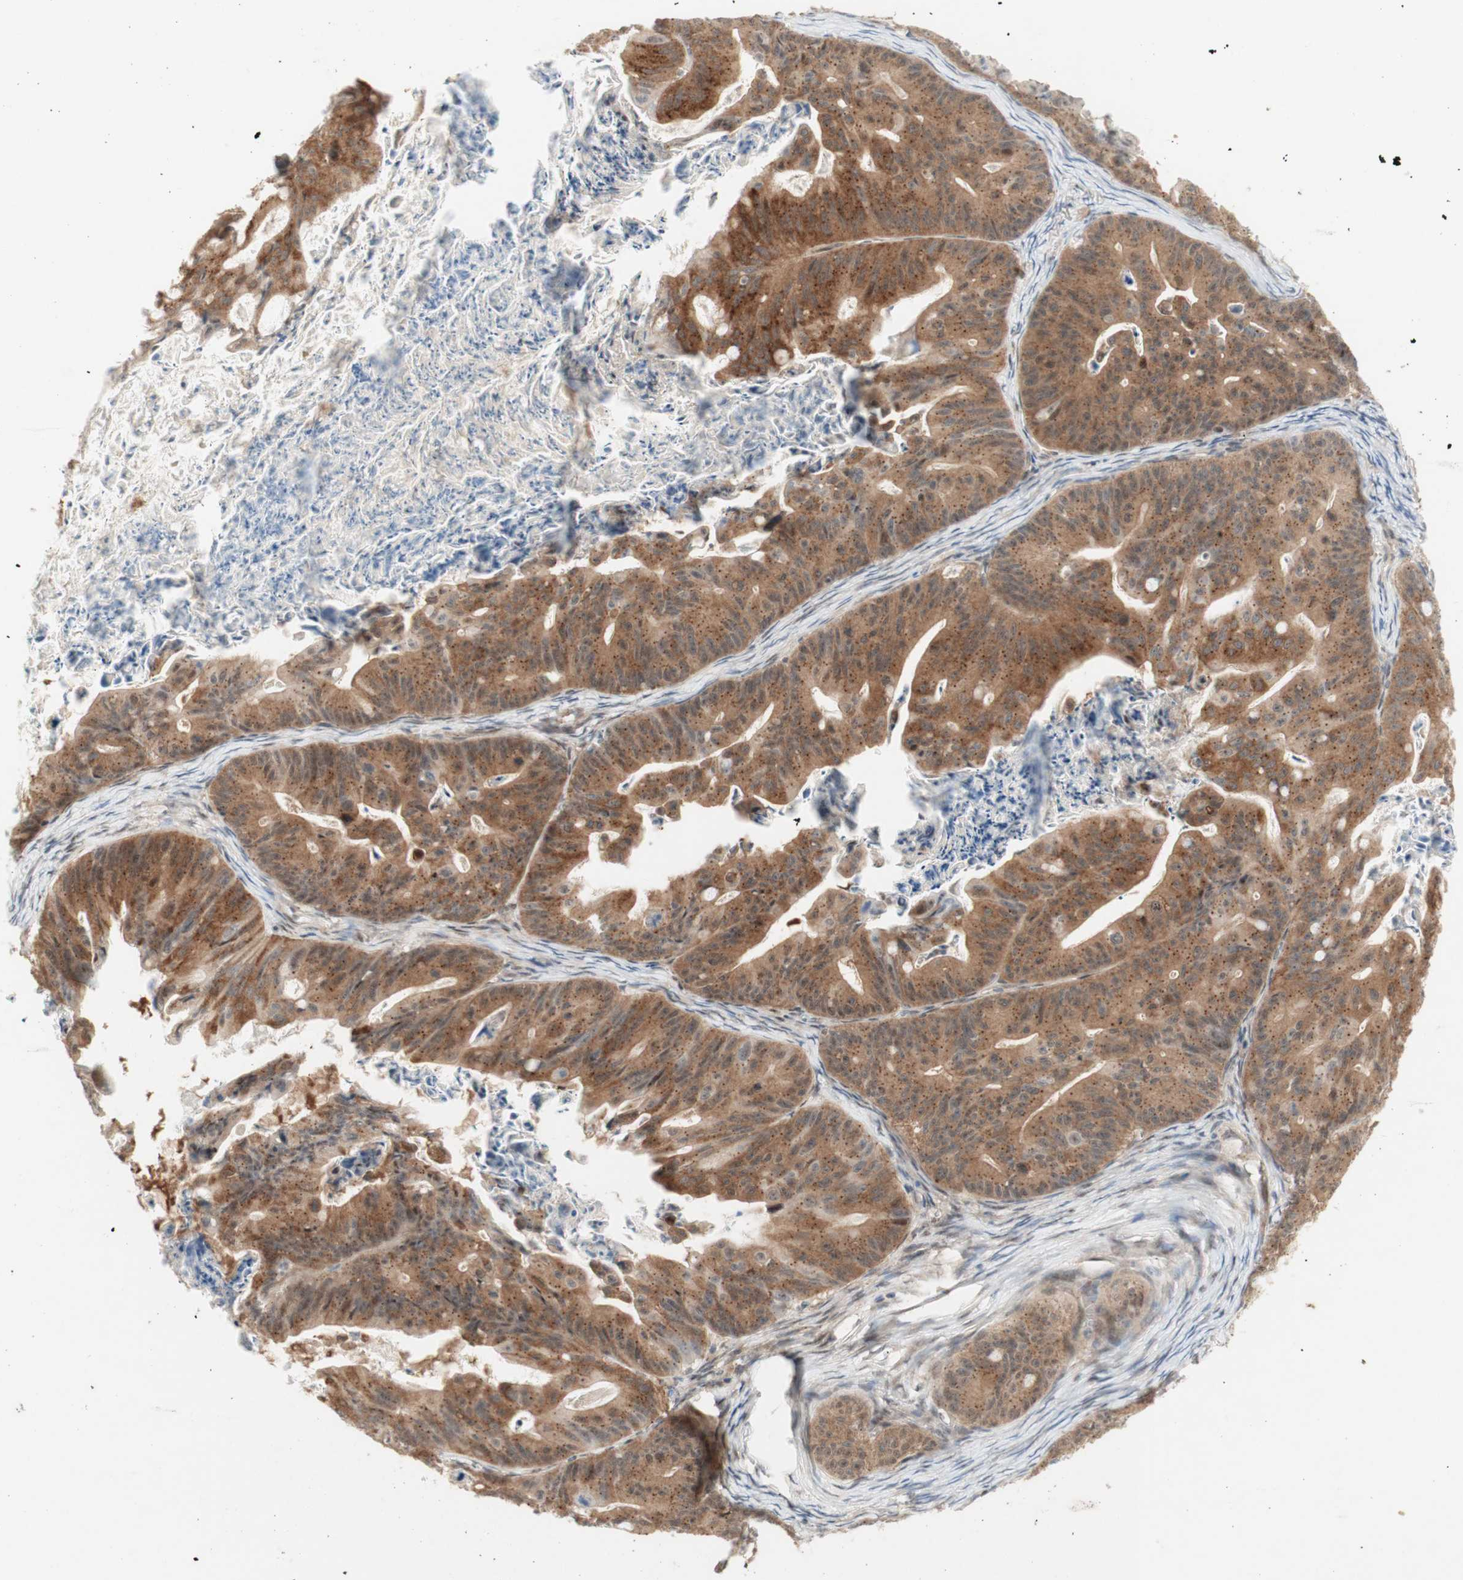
{"staining": {"intensity": "moderate", "quantity": ">75%", "location": "cytoplasmic/membranous"}, "tissue": "ovarian cancer", "cell_type": "Tumor cells", "image_type": "cancer", "snomed": [{"axis": "morphology", "description": "Cystadenocarcinoma, mucinous, NOS"}, {"axis": "topography", "description": "Ovary"}], "caption": "Mucinous cystadenocarcinoma (ovarian) was stained to show a protein in brown. There is medium levels of moderate cytoplasmic/membranous positivity in about >75% of tumor cells.", "gene": "CYLD", "patient": {"sex": "female", "age": 37}}